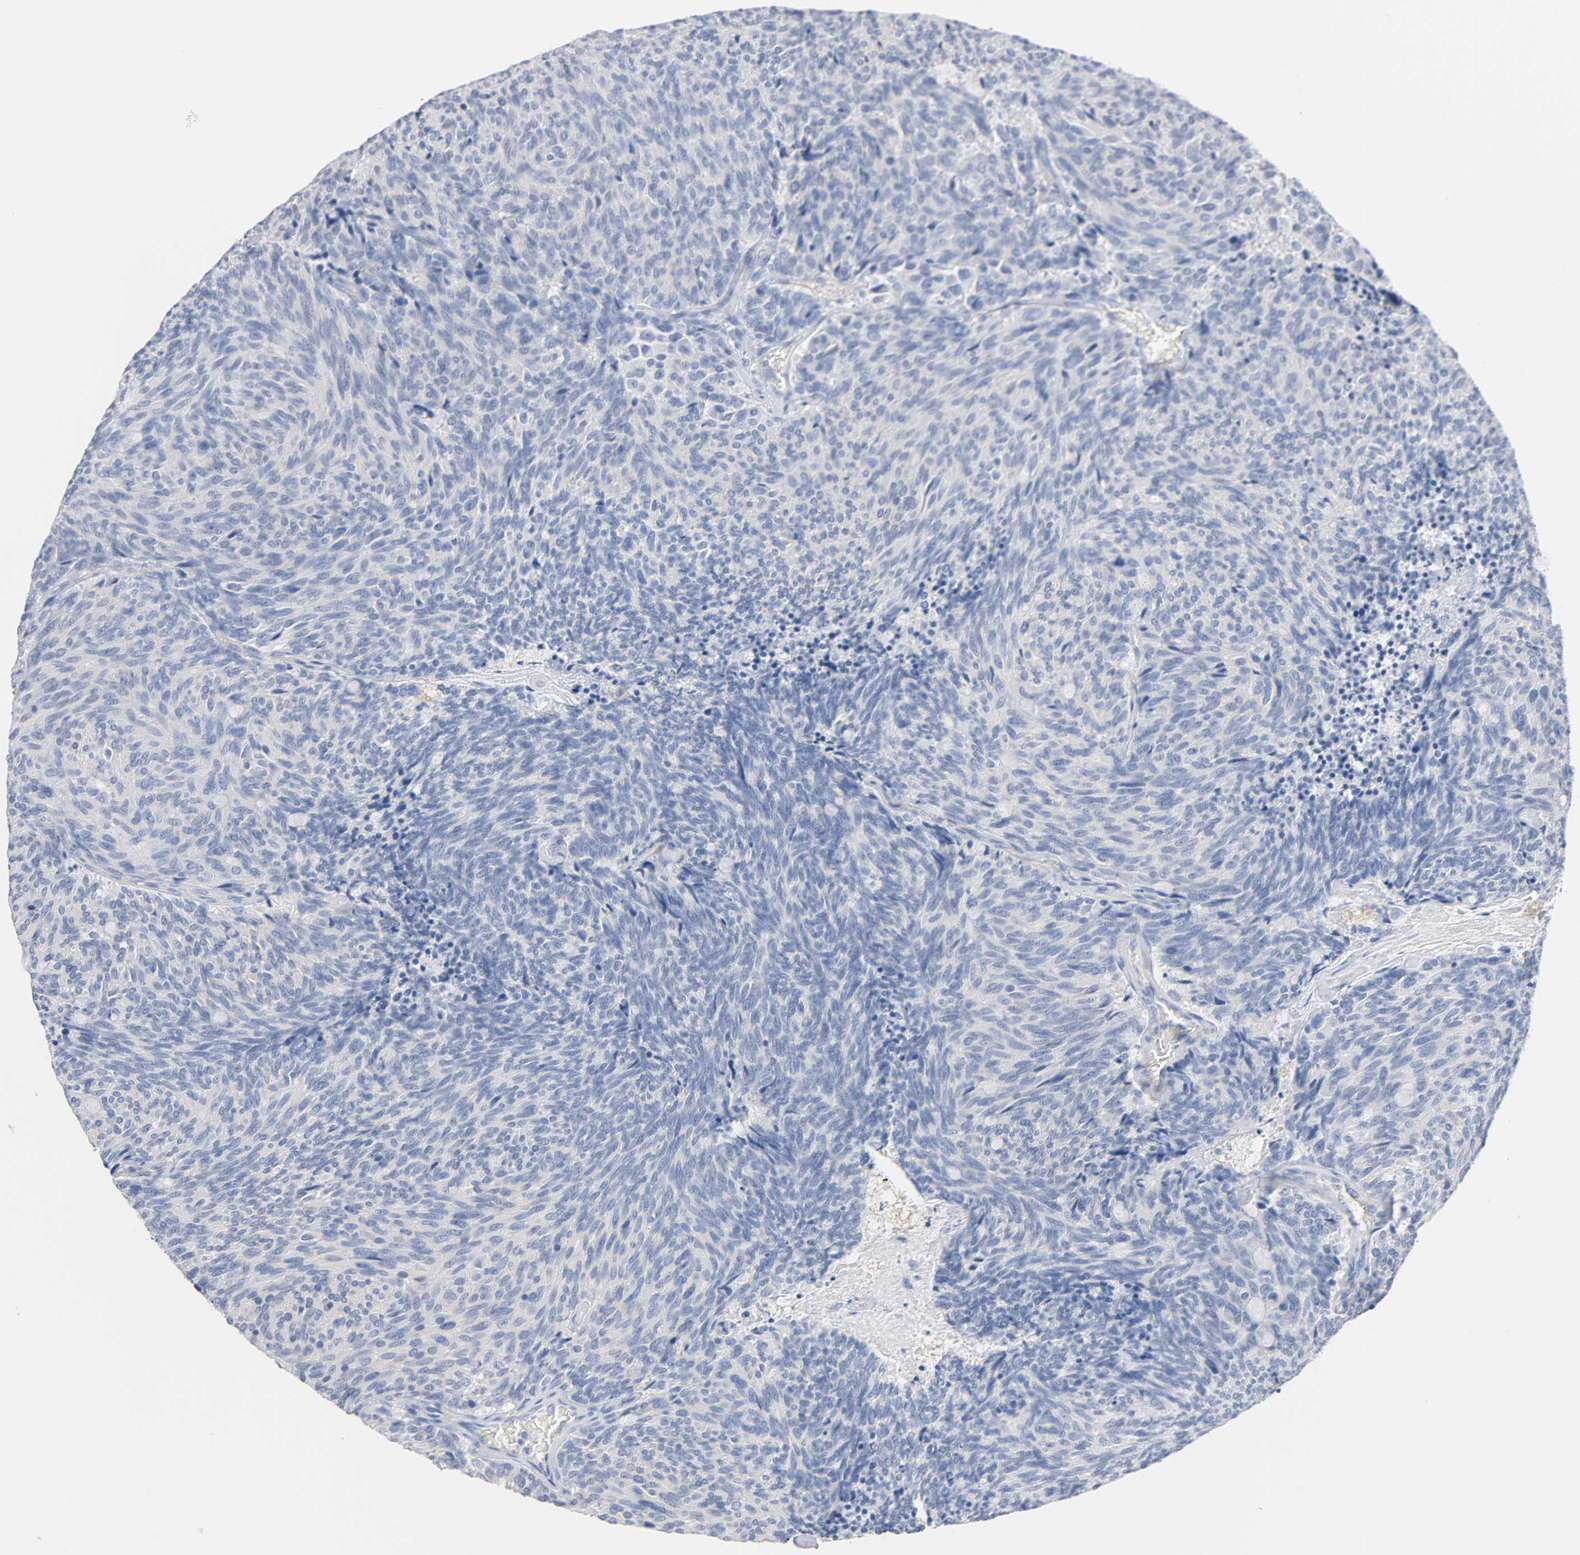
{"staining": {"intensity": "negative", "quantity": "none", "location": "none"}, "tissue": "carcinoid", "cell_type": "Tumor cells", "image_type": "cancer", "snomed": [{"axis": "morphology", "description": "Carcinoid, malignant, NOS"}, {"axis": "topography", "description": "Pancreas"}], "caption": "Immunohistochemistry photomicrograph of human carcinoid stained for a protein (brown), which reveals no positivity in tumor cells. (Immunohistochemistry, brightfield microscopy, high magnification).", "gene": "MALT1", "patient": {"sex": "female", "age": 54}}